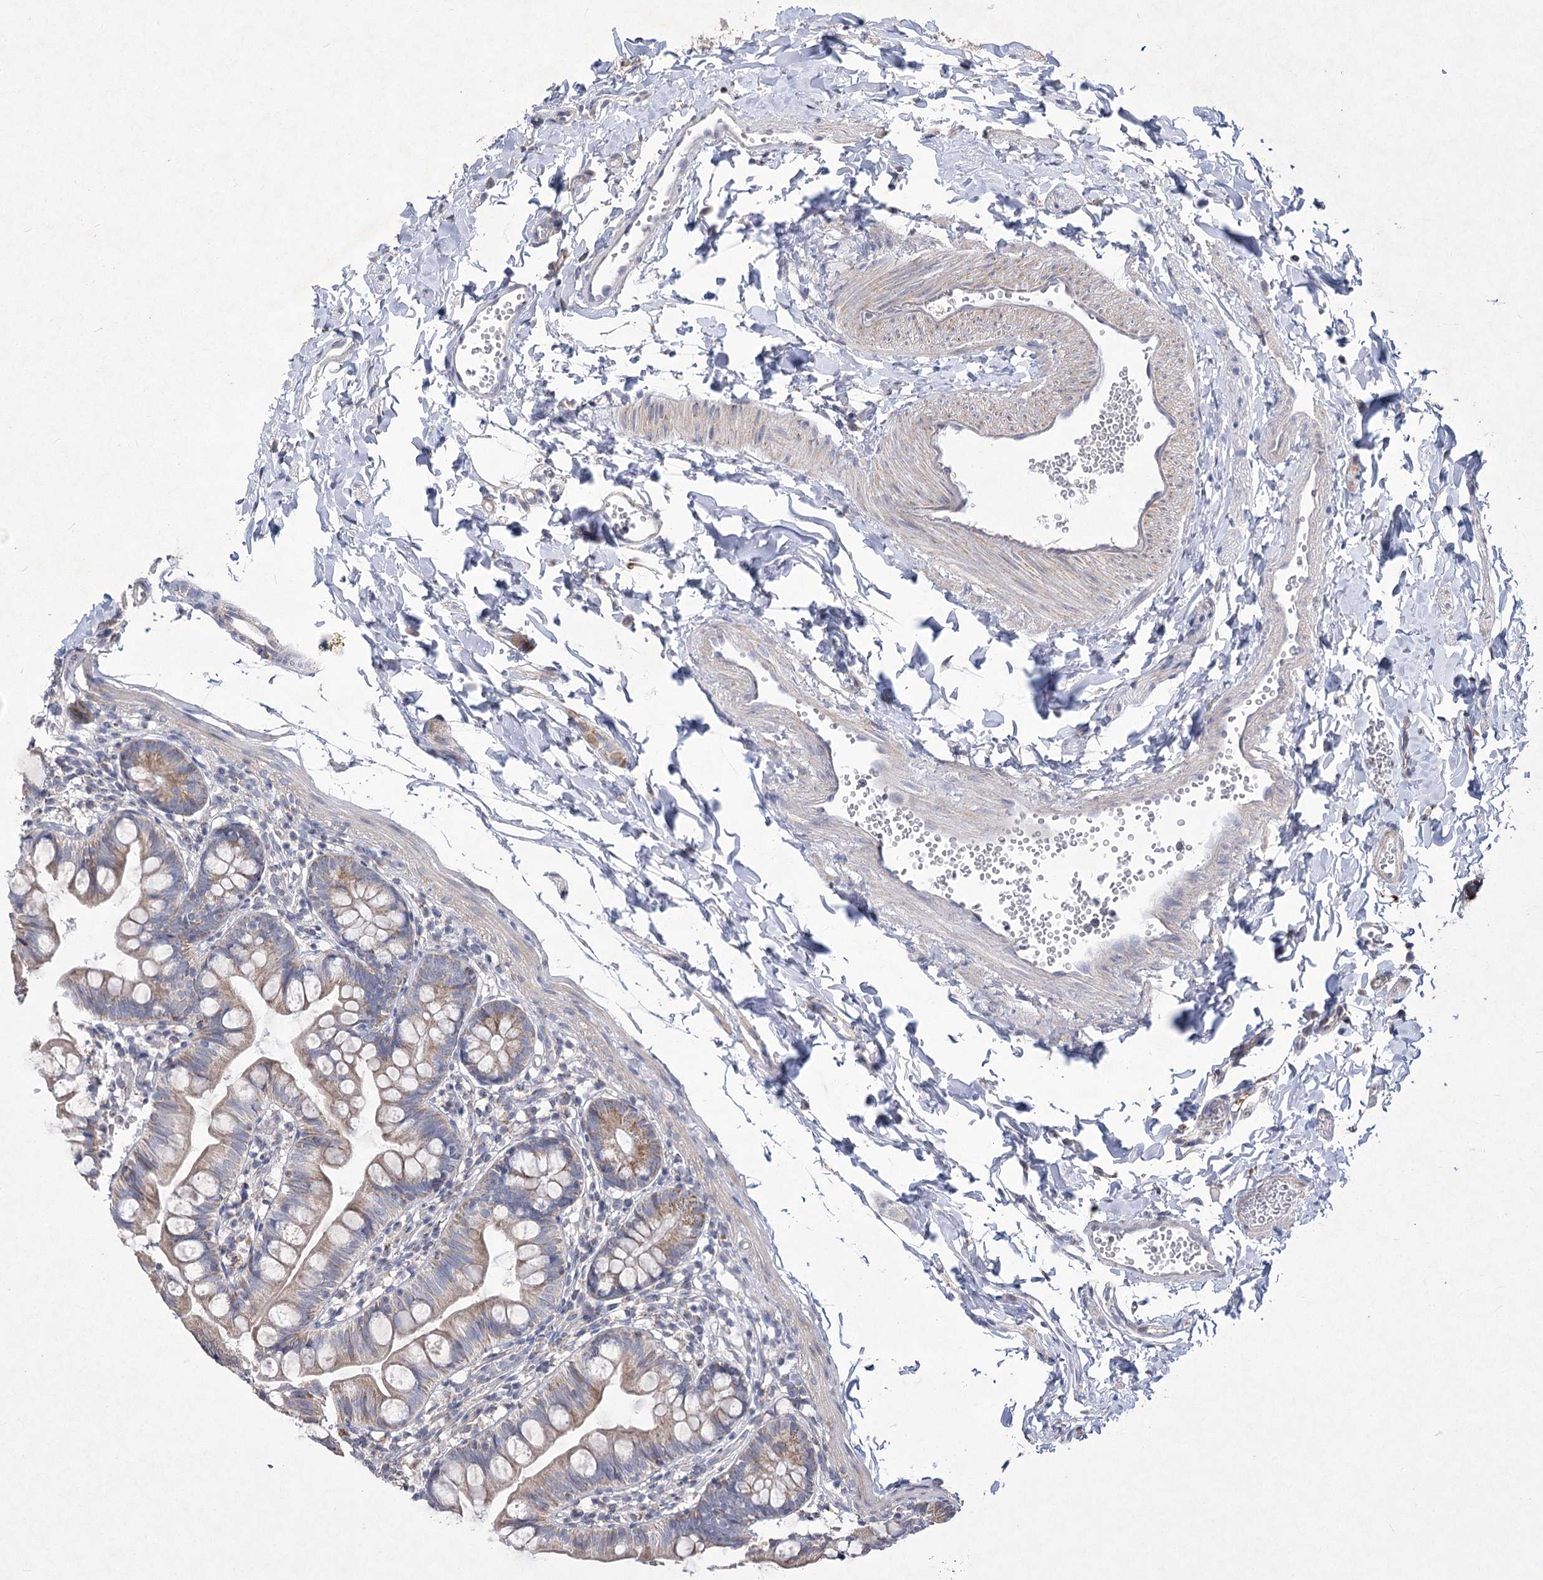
{"staining": {"intensity": "moderate", "quantity": ">75%", "location": "cytoplasmic/membranous"}, "tissue": "small intestine", "cell_type": "Glandular cells", "image_type": "normal", "snomed": [{"axis": "morphology", "description": "Normal tissue, NOS"}, {"axis": "topography", "description": "Small intestine"}], "caption": "Small intestine stained with DAB immunohistochemistry (IHC) demonstrates medium levels of moderate cytoplasmic/membranous positivity in about >75% of glandular cells. (IHC, brightfield microscopy, high magnification).", "gene": "PDHB", "patient": {"sex": "male", "age": 7}}